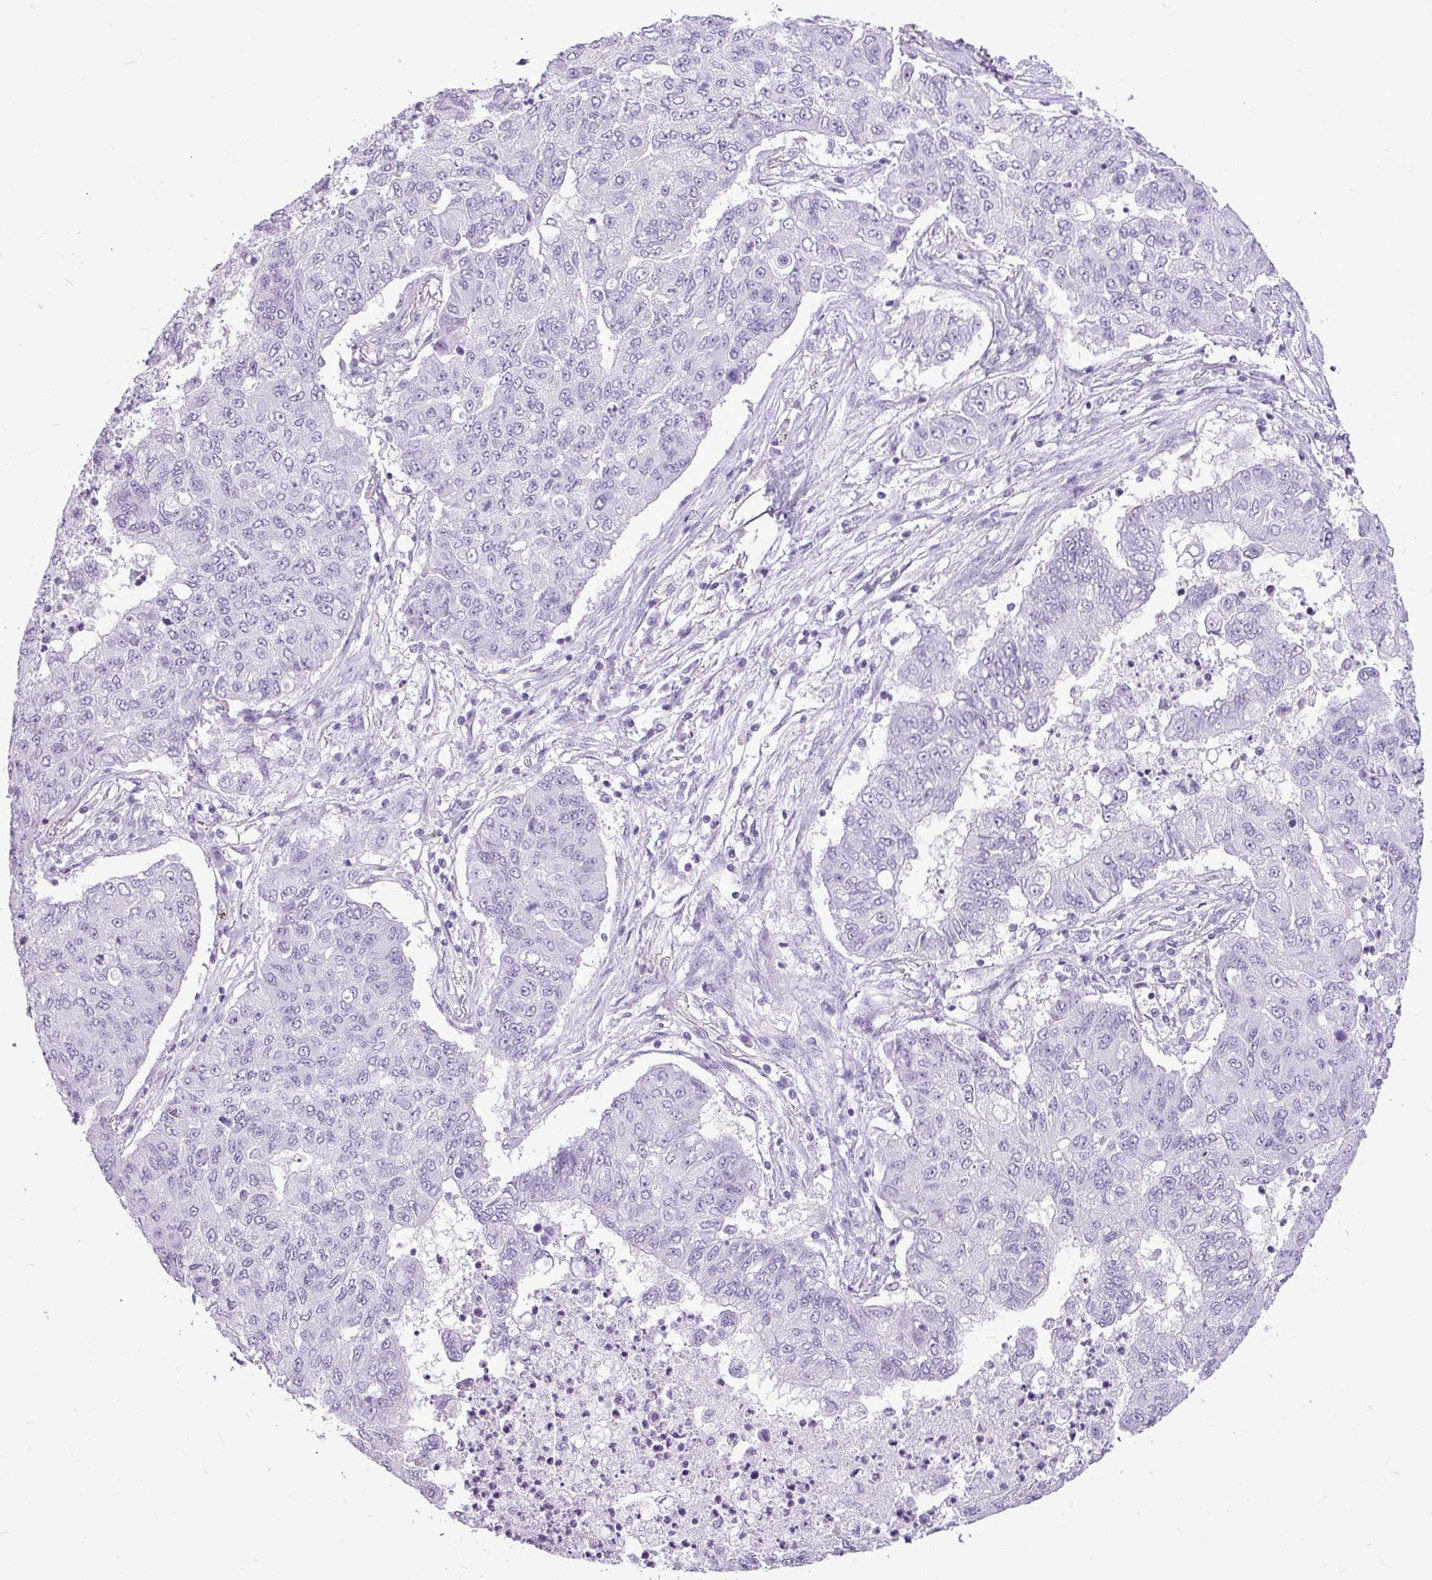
{"staining": {"intensity": "negative", "quantity": "none", "location": "none"}, "tissue": "lung cancer", "cell_type": "Tumor cells", "image_type": "cancer", "snomed": [{"axis": "morphology", "description": "Squamous cell carcinoma, NOS"}, {"axis": "topography", "description": "Lung"}], "caption": "This histopathology image is of lung cancer stained with immunohistochemistry (IHC) to label a protein in brown with the nuclei are counter-stained blue. There is no positivity in tumor cells.", "gene": "AMY1B", "patient": {"sex": "male", "age": 74}}